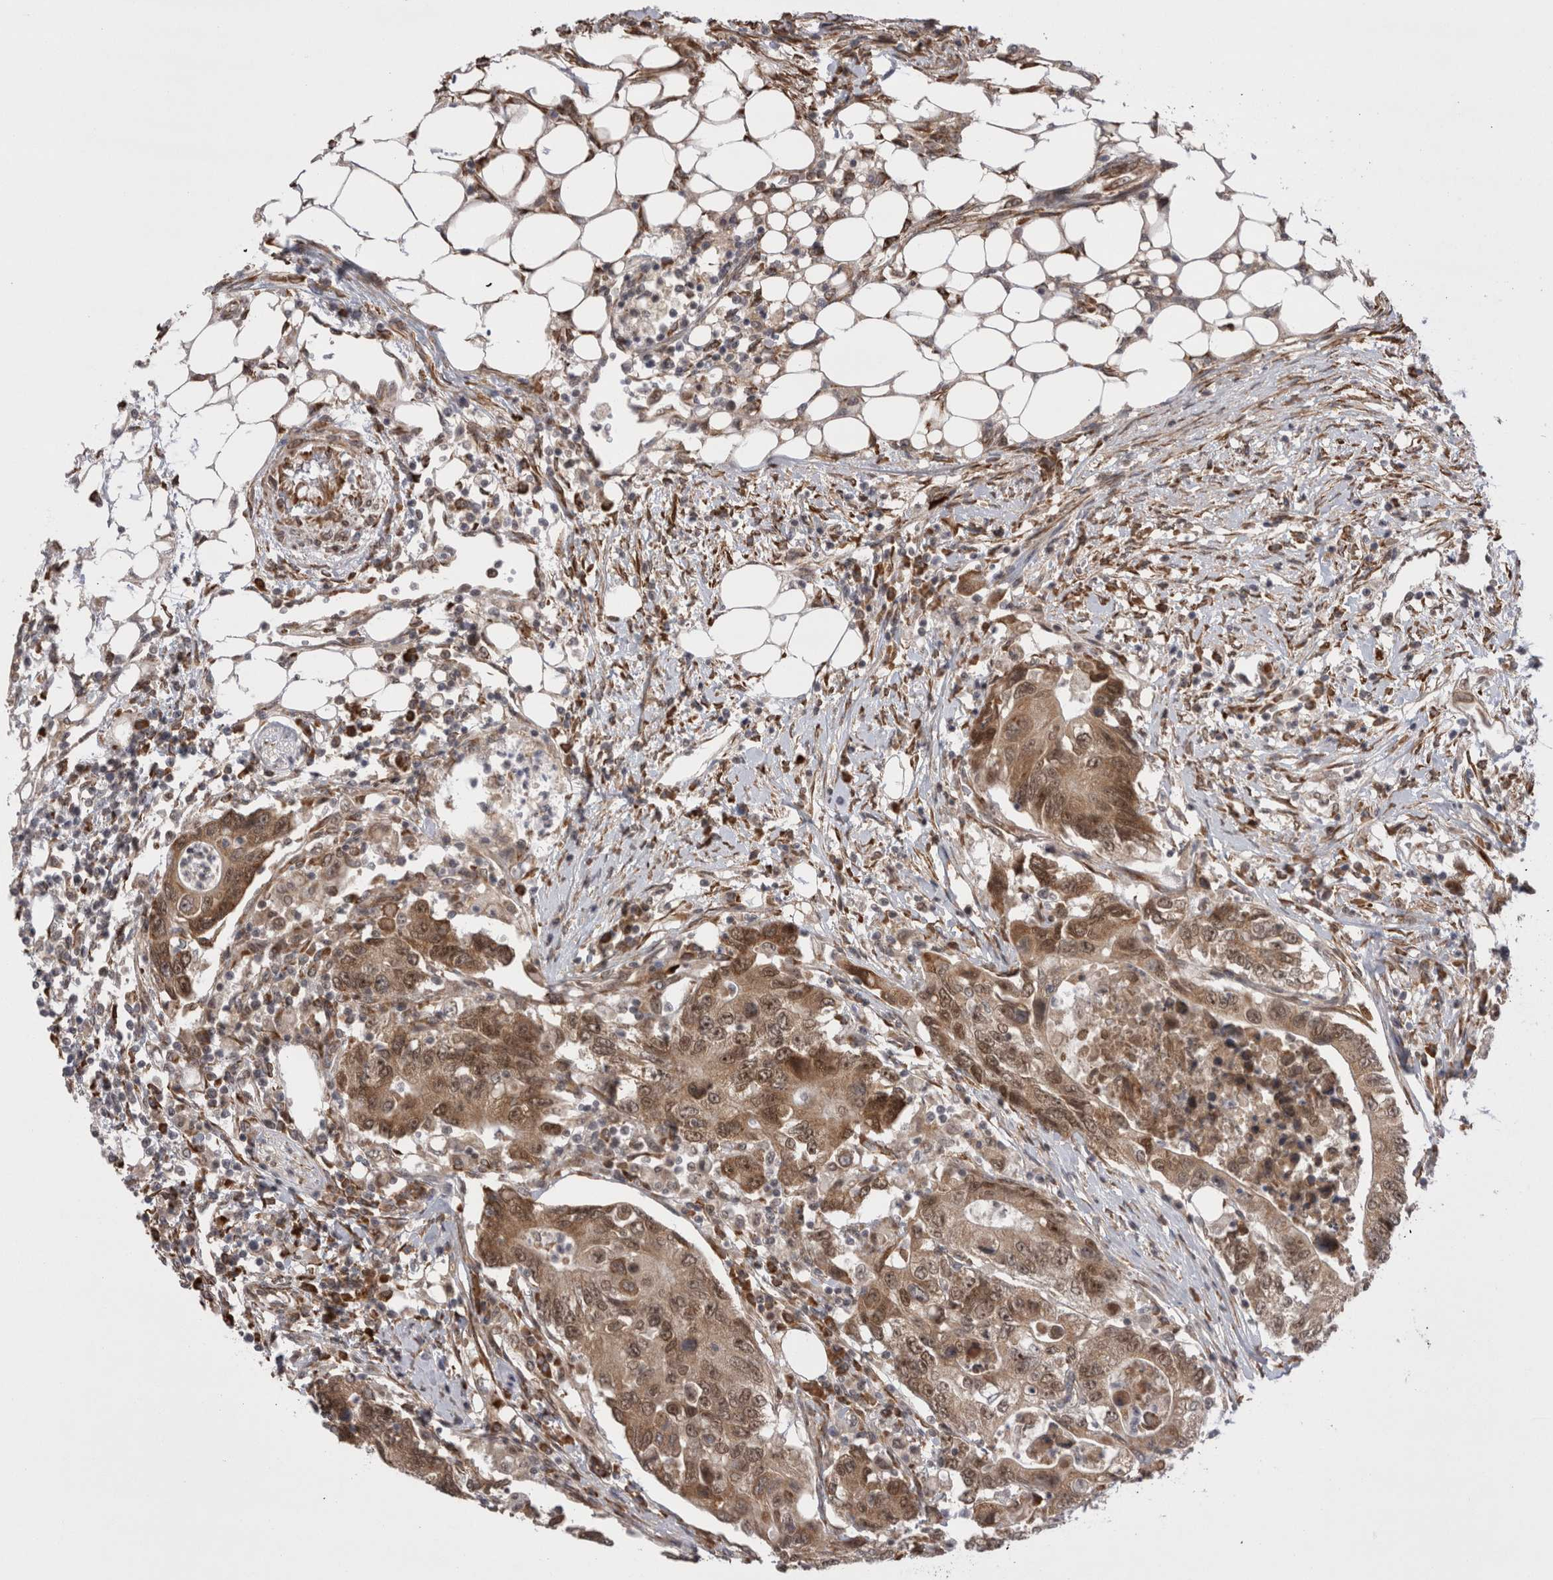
{"staining": {"intensity": "moderate", "quantity": ">75%", "location": "cytoplasmic/membranous,nuclear"}, "tissue": "colorectal cancer", "cell_type": "Tumor cells", "image_type": "cancer", "snomed": [{"axis": "morphology", "description": "Adenocarcinoma, NOS"}, {"axis": "topography", "description": "Colon"}], "caption": "A high-resolution photomicrograph shows IHC staining of colorectal adenocarcinoma, which shows moderate cytoplasmic/membranous and nuclear positivity in about >75% of tumor cells.", "gene": "EXOSC4", "patient": {"sex": "female", "age": 77}}